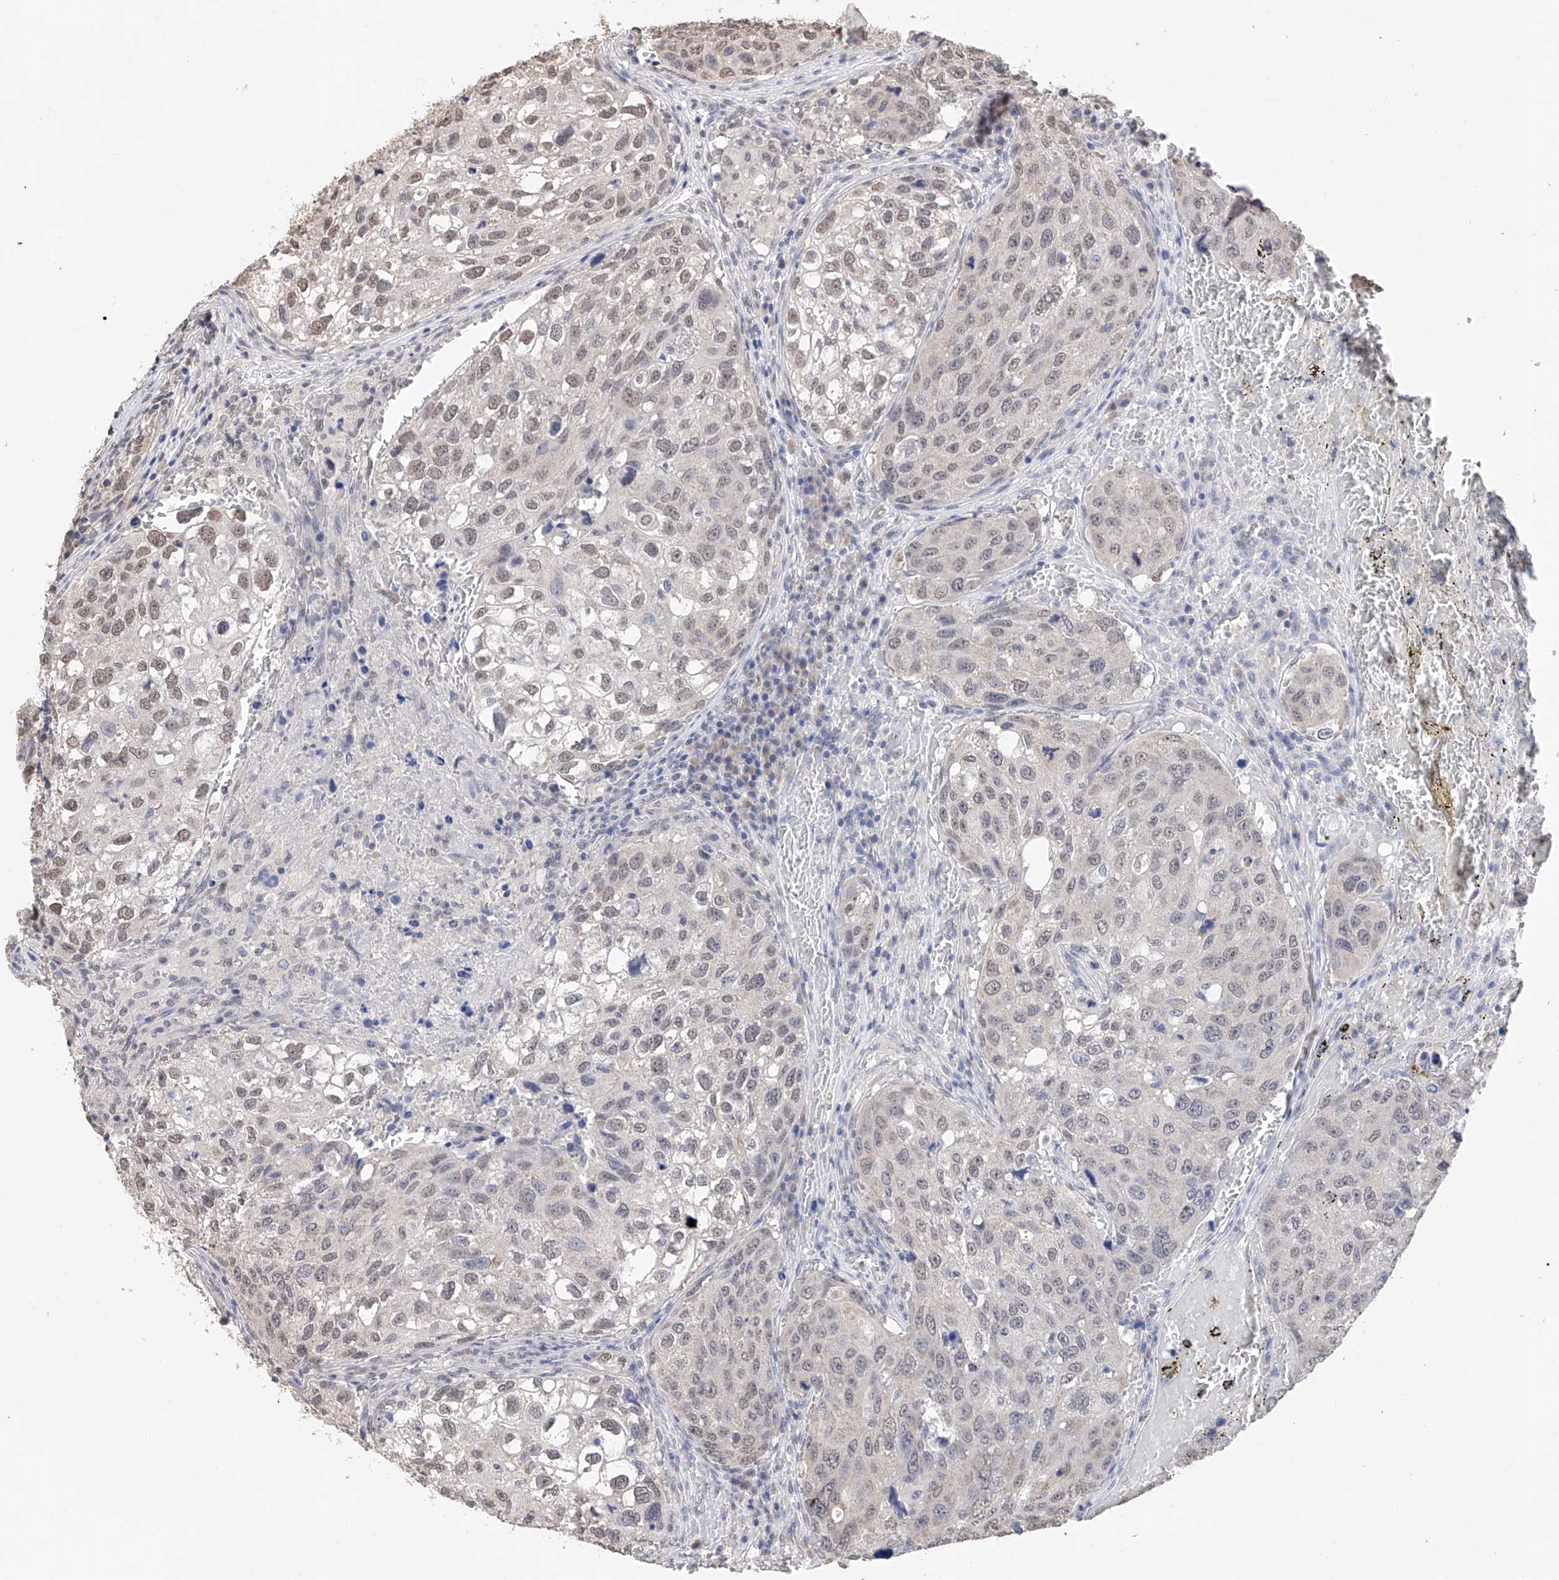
{"staining": {"intensity": "weak", "quantity": "25%-75%", "location": "nuclear"}, "tissue": "urothelial cancer", "cell_type": "Tumor cells", "image_type": "cancer", "snomed": [{"axis": "morphology", "description": "Urothelial carcinoma, High grade"}, {"axis": "topography", "description": "Lymph node"}, {"axis": "topography", "description": "Urinary bladder"}], "caption": "A micrograph of human urothelial cancer stained for a protein demonstrates weak nuclear brown staining in tumor cells.", "gene": "DMAP1", "patient": {"sex": "male", "age": 51}}